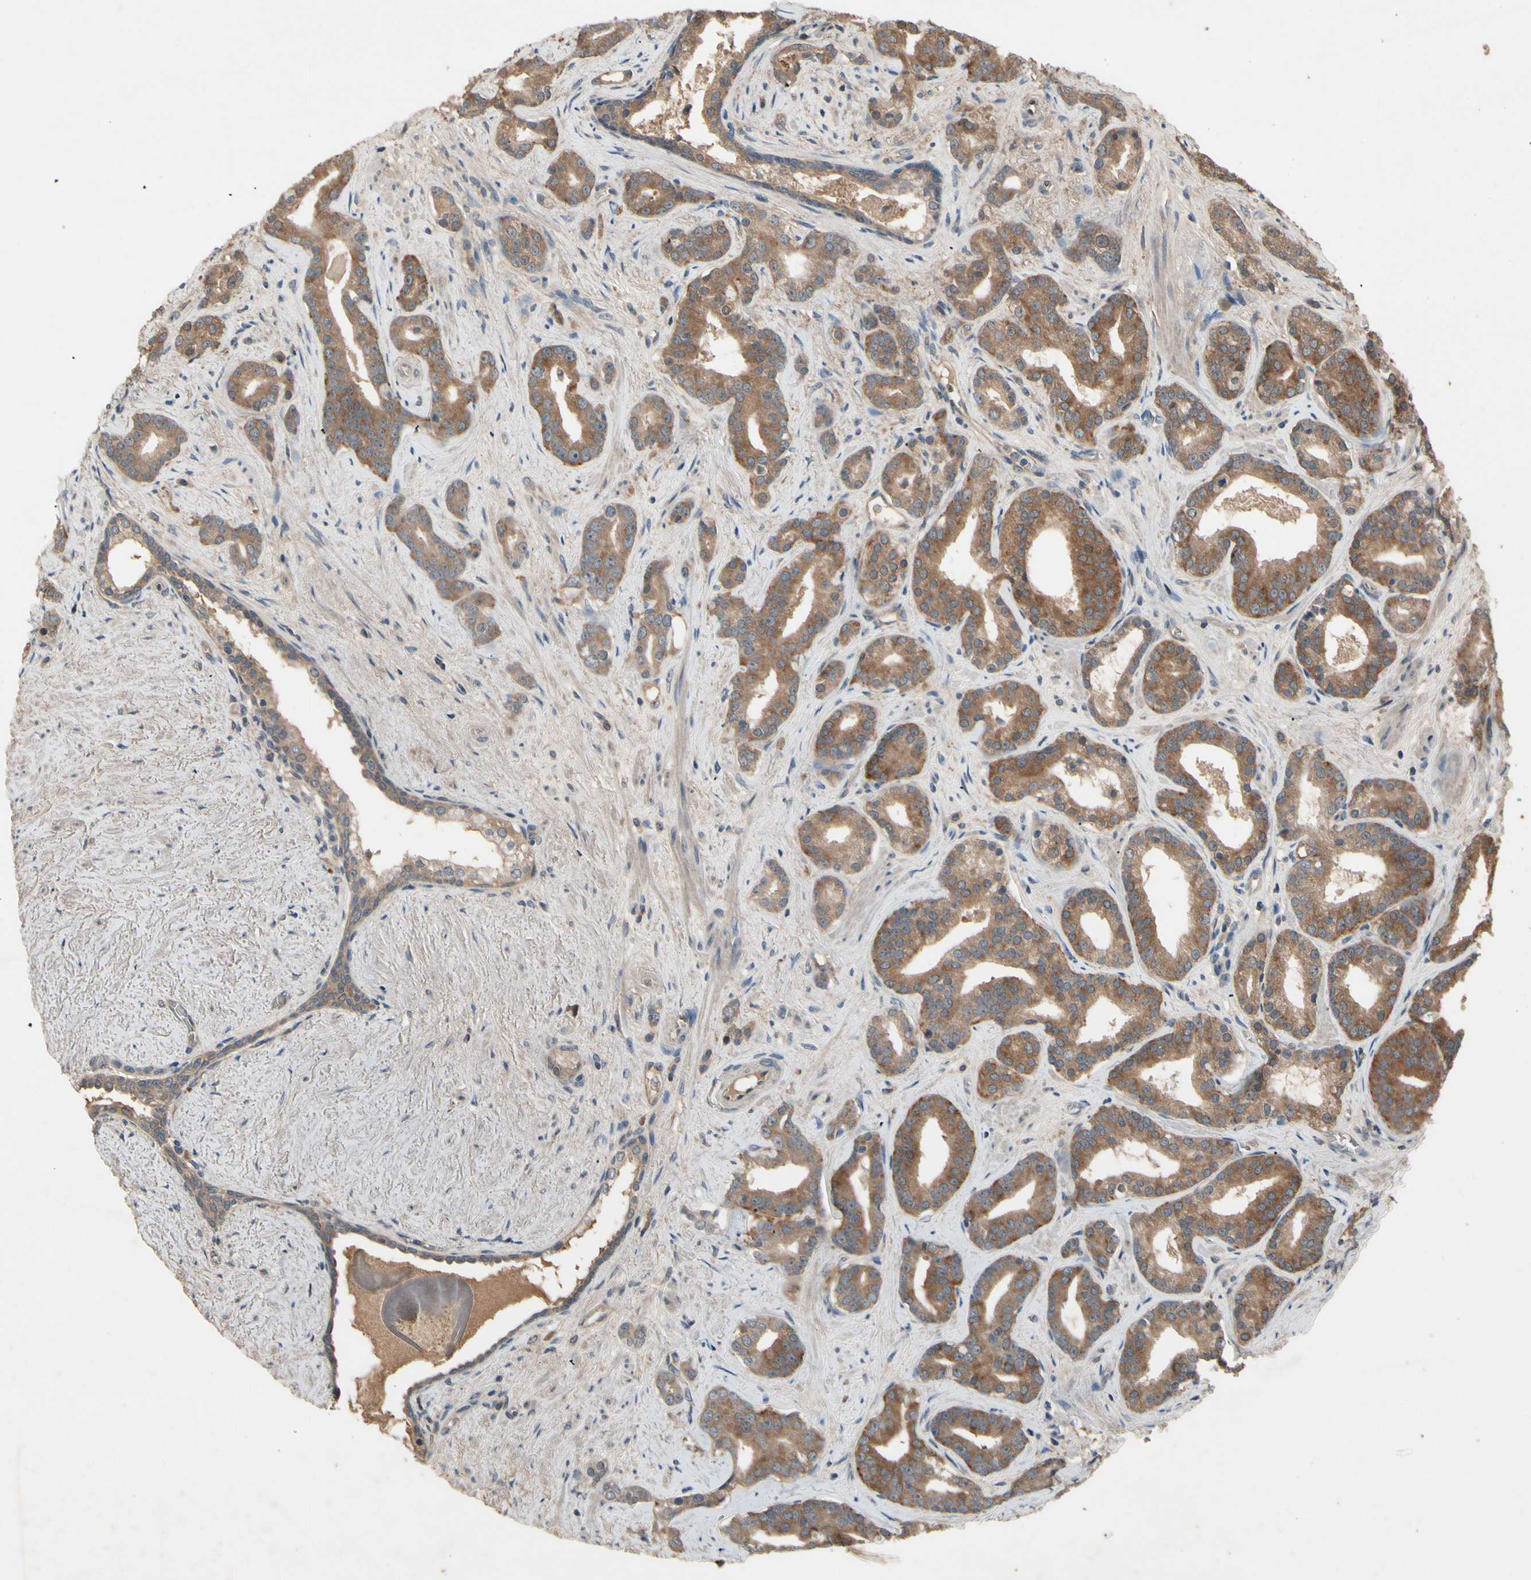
{"staining": {"intensity": "moderate", "quantity": ">75%", "location": "cytoplasmic/membranous"}, "tissue": "prostate cancer", "cell_type": "Tumor cells", "image_type": "cancer", "snomed": [{"axis": "morphology", "description": "Adenocarcinoma, Low grade"}, {"axis": "topography", "description": "Prostate"}], "caption": "Prostate cancer (adenocarcinoma (low-grade)) stained with IHC shows moderate cytoplasmic/membranous staining in about >75% of tumor cells. The protein is stained brown, and the nuclei are stained in blue (DAB IHC with brightfield microscopy, high magnification).", "gene": "NSF", "patient": {"sex": "male", "age": 63}}